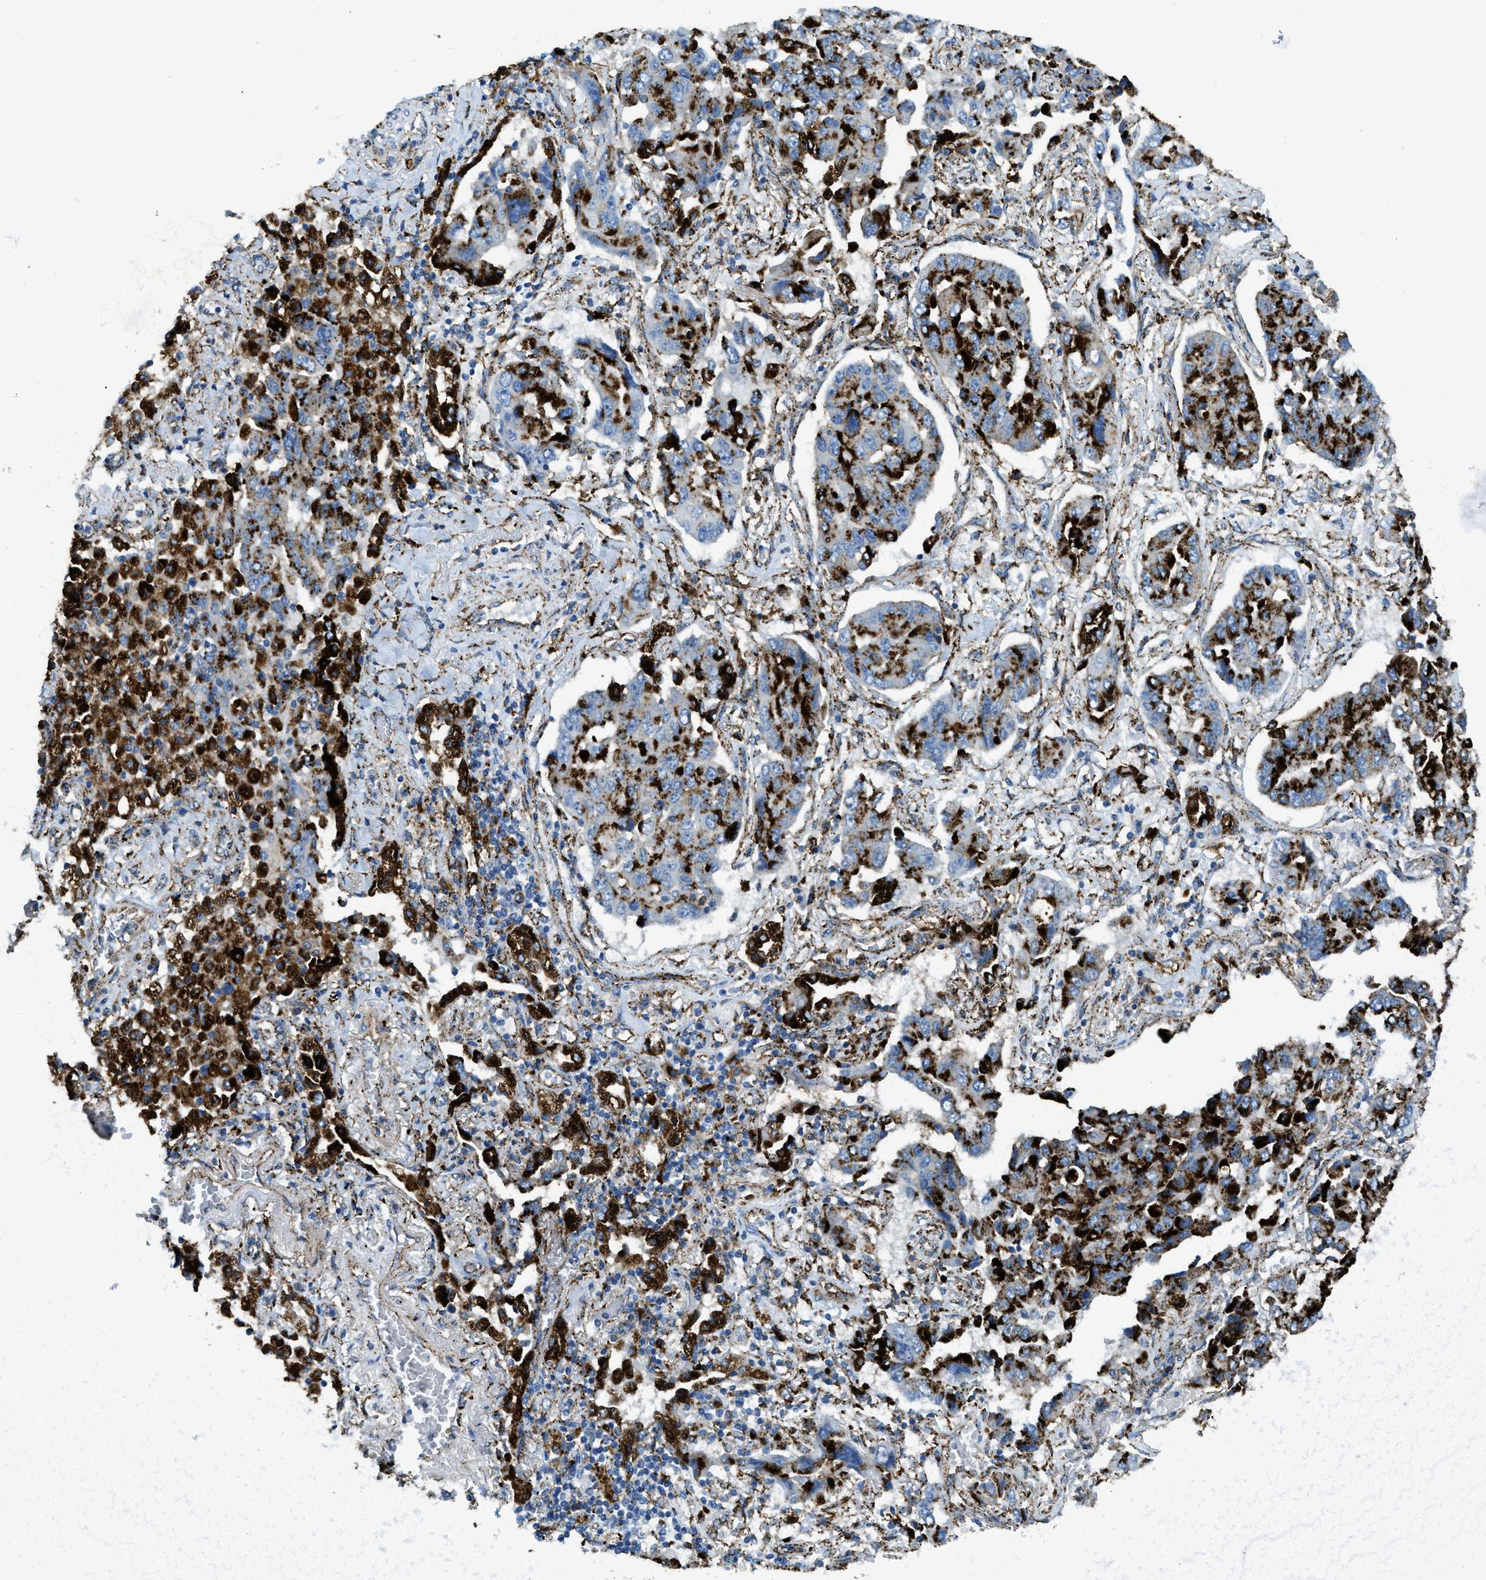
{"staining": {"intensity": "strong", "quantity": ">75%", "location": "cytoplasmic/membranous"}, "tissue": "lung cancer", "cell_type": "Tumor cells", "image_type": "cancer", "snomed": [{"axis": "morphology", "description": "Adenocarcinoma, NOS"}, {"axis": "topography", "description": "Lung"}], "caption": "Tumor cells show high levels of strong cytoplasmic/membranous staining in about >75% of cells in adenocarcinoma (lung).", "gene": "SCARB2", "patient": {"sex": "female", "age": 65}}